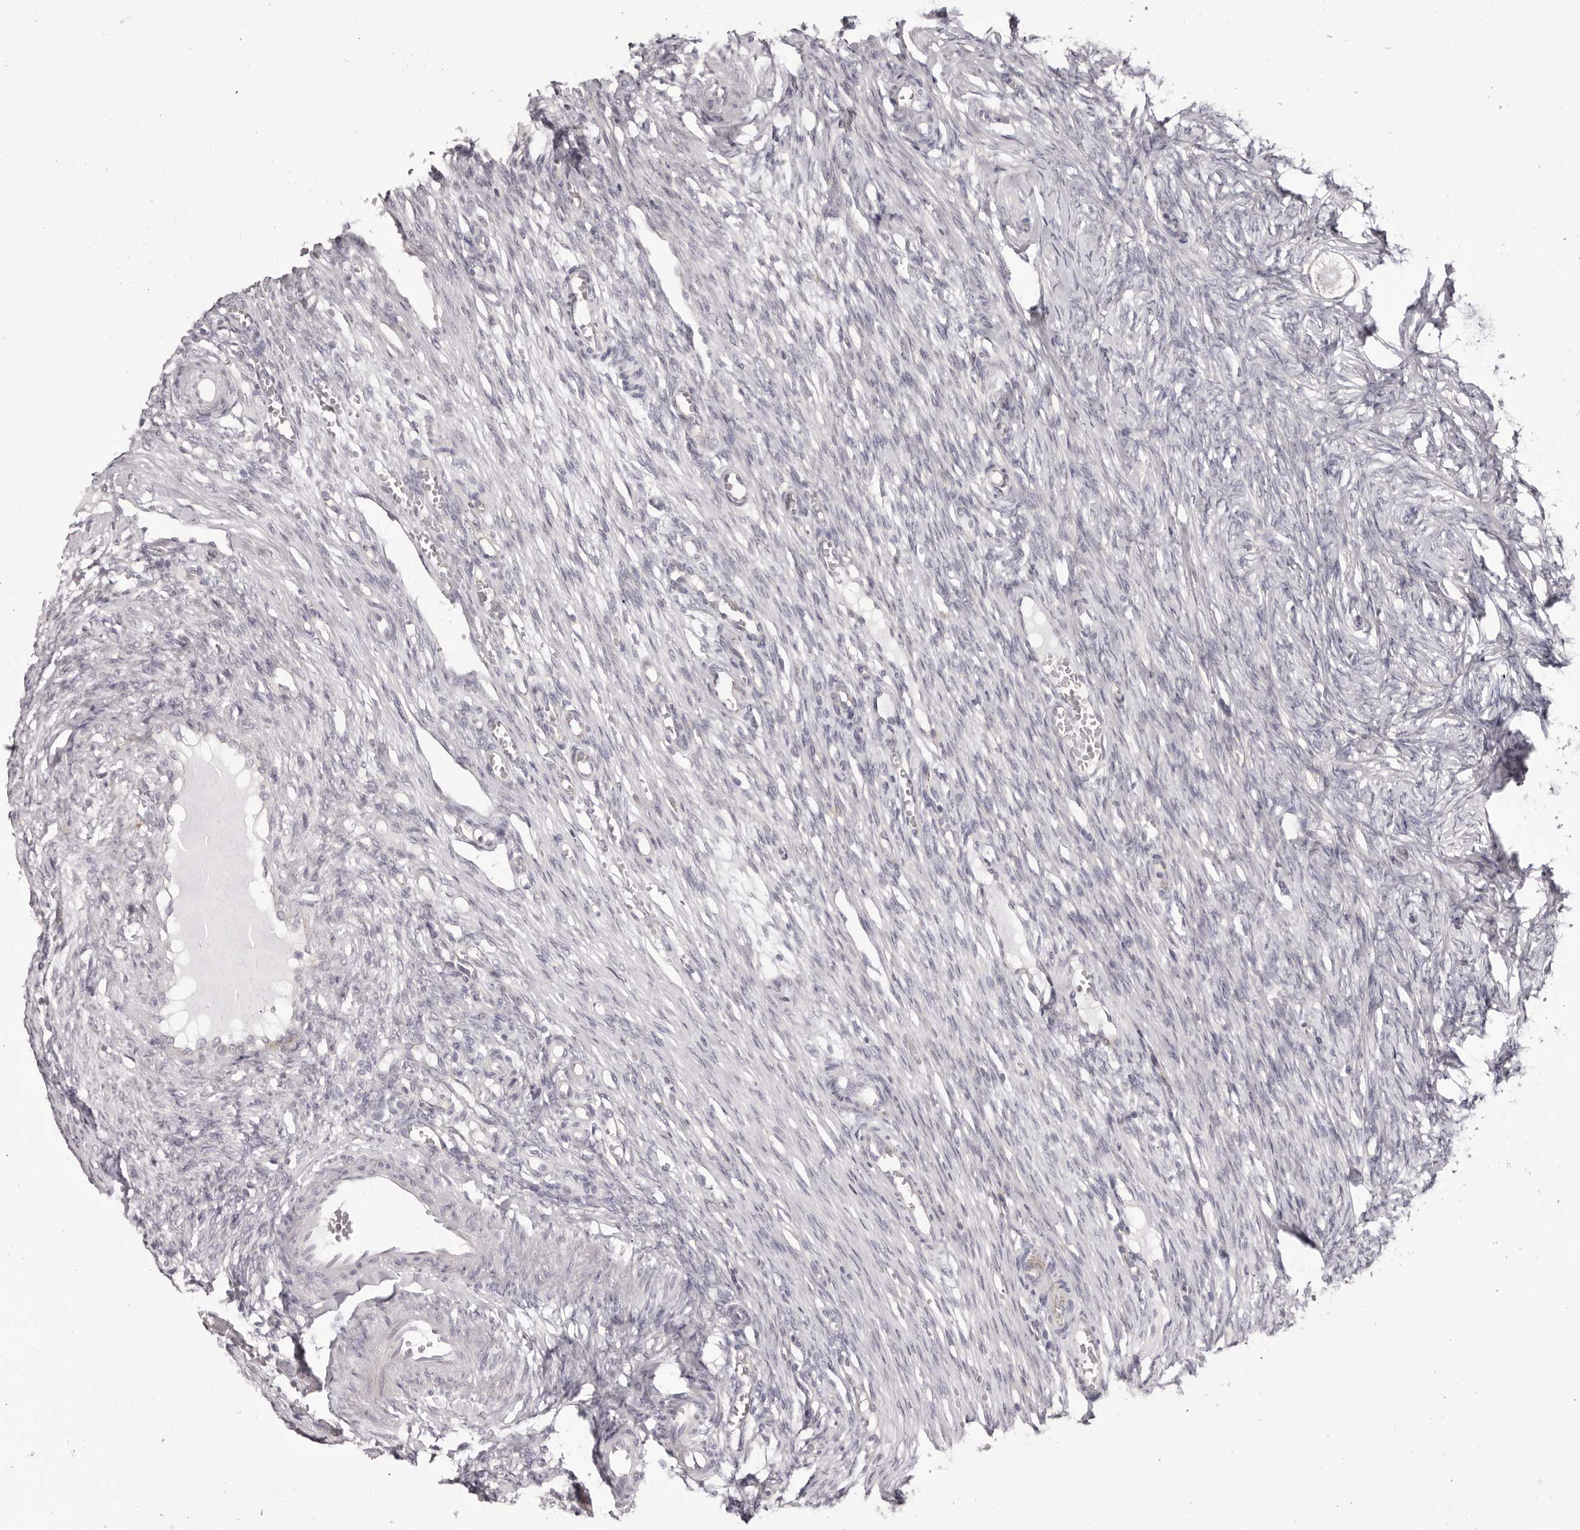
{"staining": {"intensity": "negative", "quantity": "none", "location": "none"}, "tissue": "ovary", "cell_type": "Follicle cells", "image_type": "normal", "snomed": [{"axis": "morphology", "description": "Adenocarcinoma, NOS"}, {"axis": "topography", "description": "Endometrium"}], "caption": "An immunohistochemistry (IHC) image of normal ovary is shown. There is no staining in follicle cells of ovary.", "gene": "OTUD3", "patient": {"sex": "female", "age": 32}}